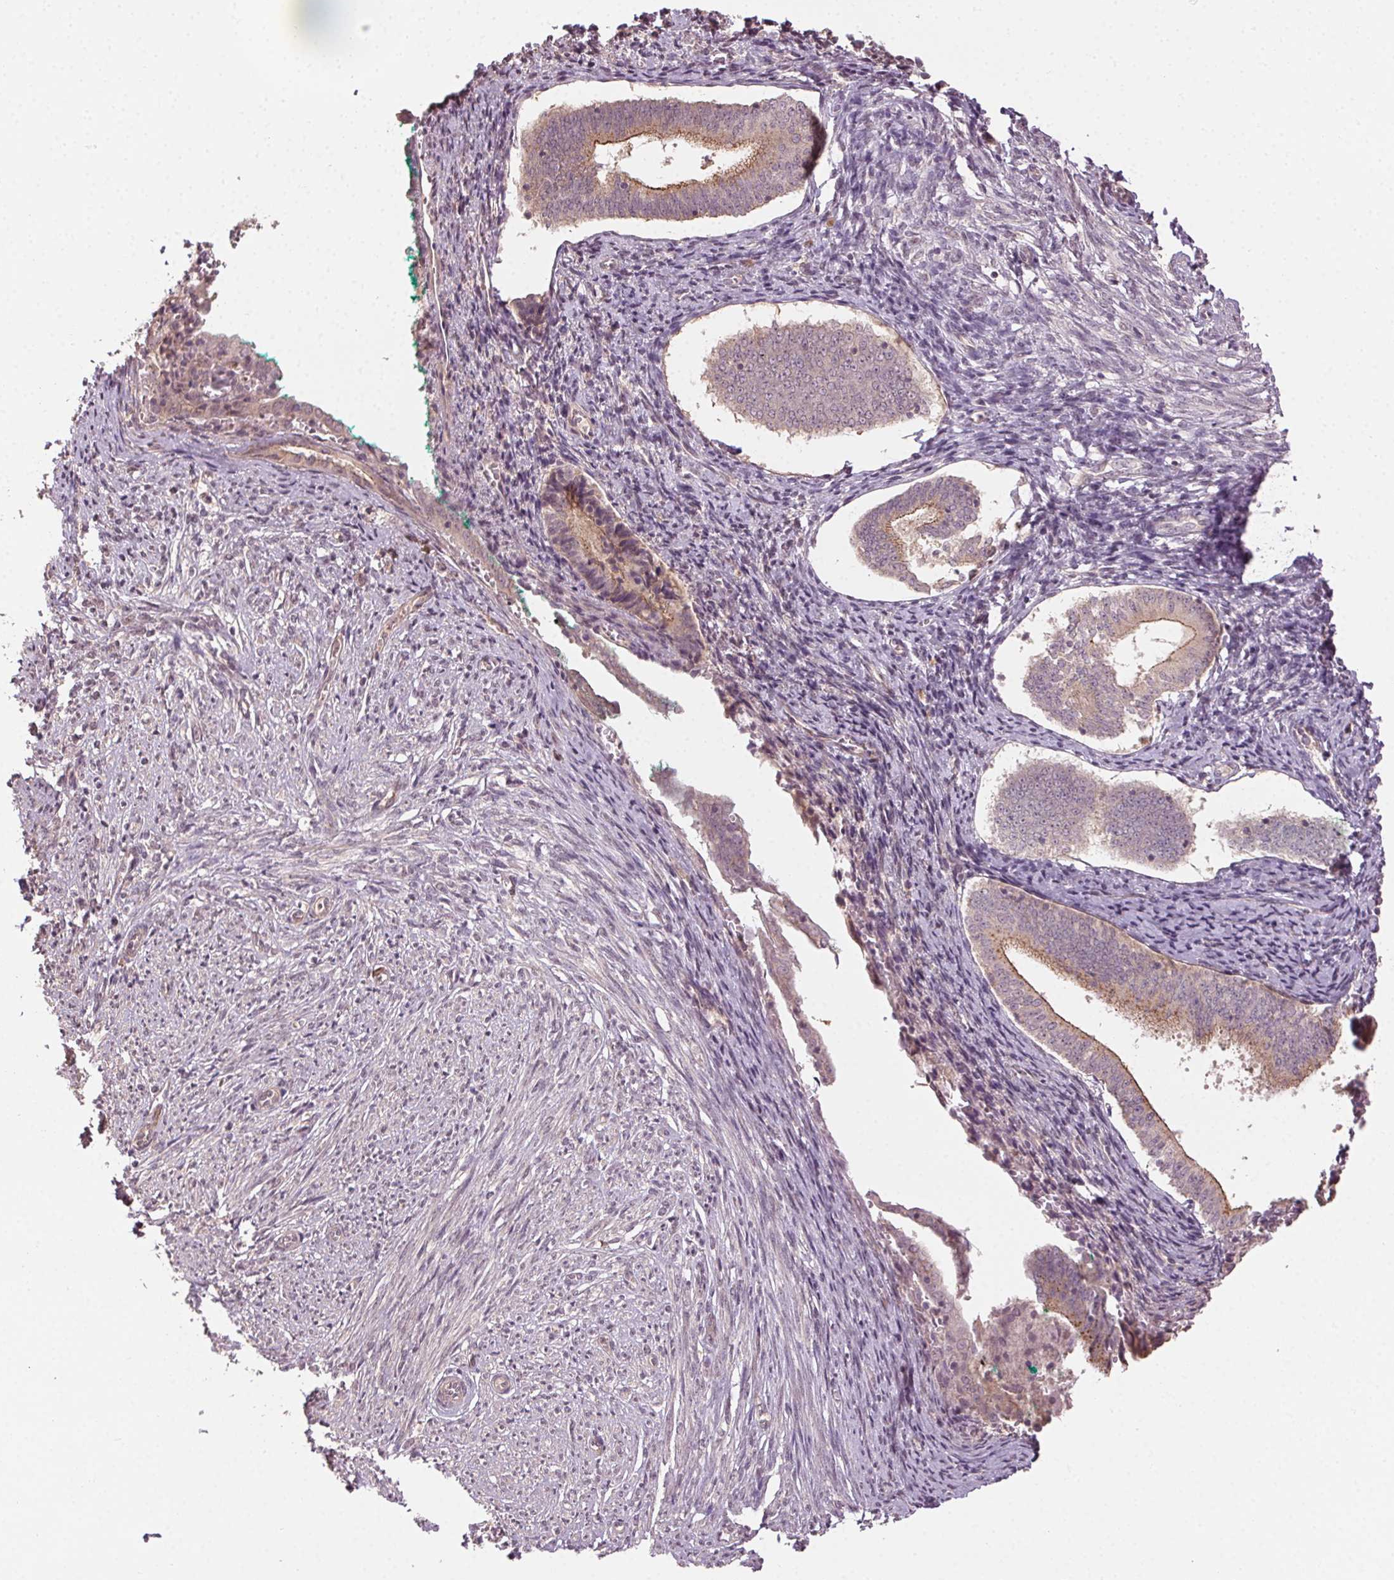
{"staining": {"intensity": "weak", "quantity": "25%-75%", "location": "cytoplasmic/membranous"}, "tissue": "endometrium", "cell_type": "Cells in endometrial stroma", "image_type": "normal", "snomed": [{"axis": "morphology", "description": "Normal tissue, NOS"}, {"axis": "topography", "description": "Endometrium"}], "caption": "Immunohistochemistry histopathology image of unremarkable endometrium: endometrium stained using immunohistochemistry exhibits low levels of weak protein expression localized specifically in the cytoplasmic/membranous of cells in endometrial stroma, appearing as a cytoplasmic/membranous brown color.", "gene": "ATP1B3", "patient": {"sex": "female", "age": 50}}